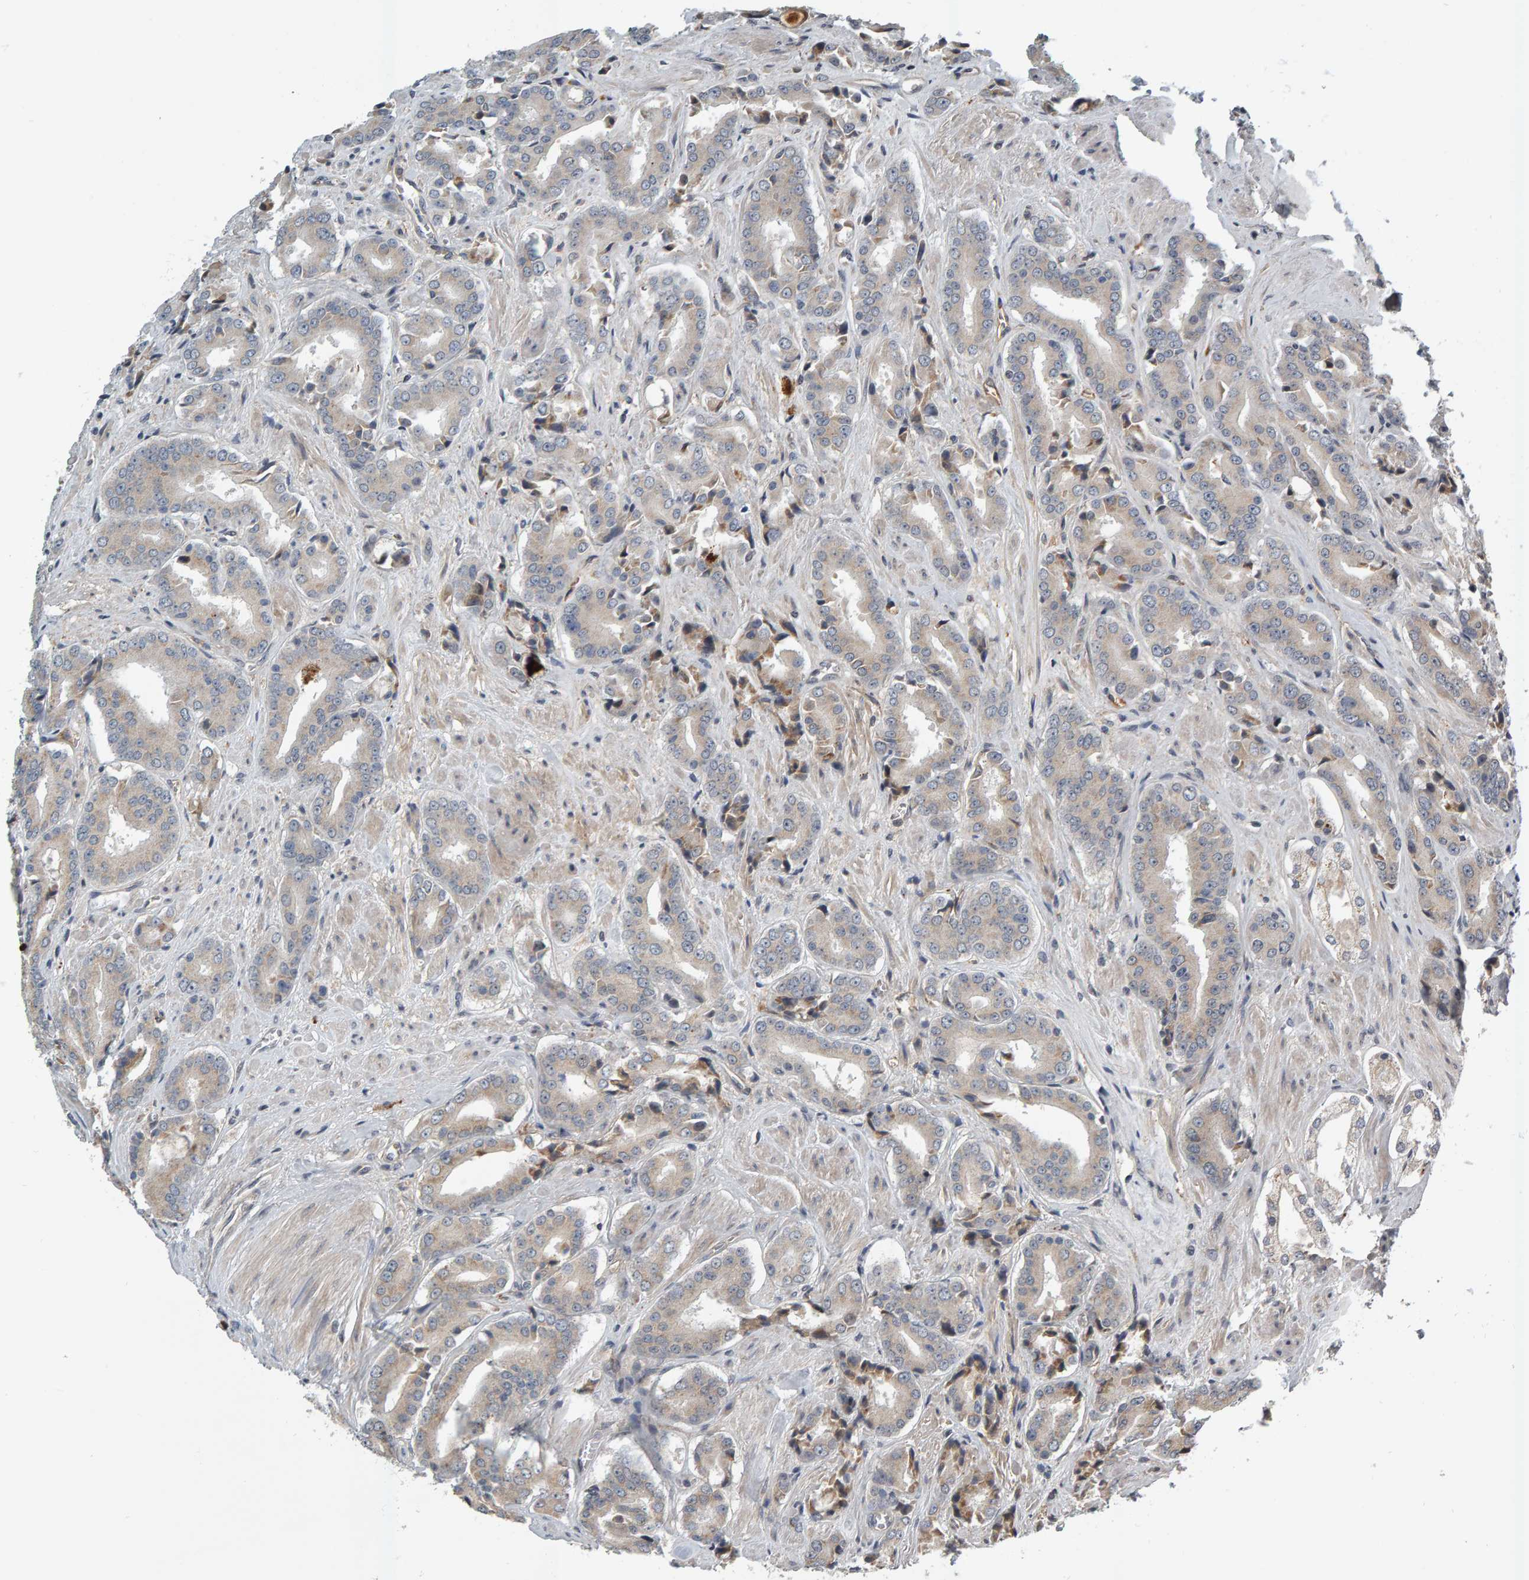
{"staining": {"intensity": "weak", "quantity": "<25%", "location": "cytoplasmic/membranous"}, "tissue": "prostate cancer", "cell_type": "Tumor cells", "image_type": "cancer", "snomed": [{"axis": "morphology", "description": "Adenocarcinoma, High grade"}, {"axis": "topography", "description": "Prostate"}], "caption": "Tumor cells show no significant positivity in high-grade adenocarcinoma (prostate). (Brightfield microscopy of DAB (3,3'-diaminobenzidine) immunohistochemistry (IHC) at high magnification).", "gene": "ZNF160", "patient": {"sex": "male", "age": 71}}